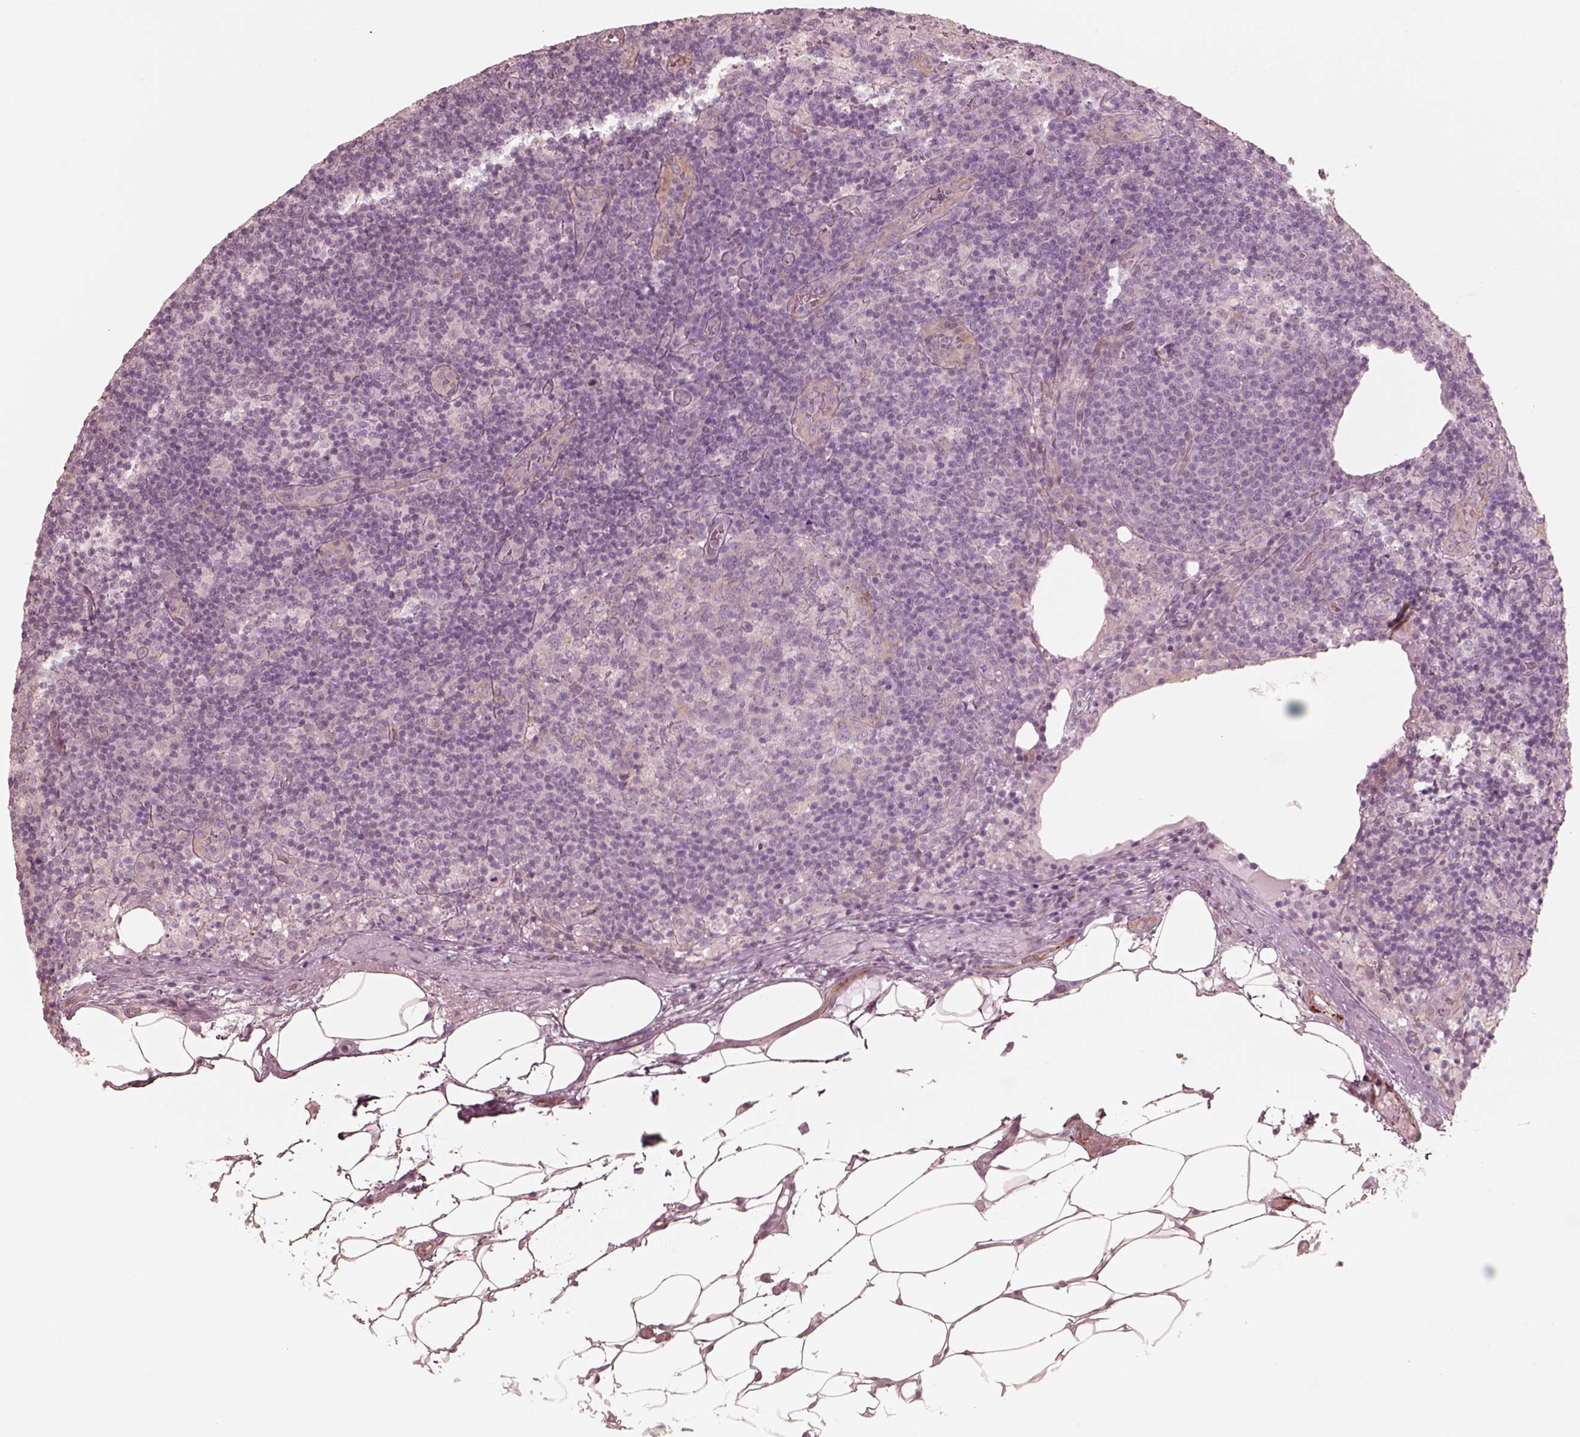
{"staining": {"intensity": "negative", "quantity": "none", "location": "none"}, "tissue": "lymph node", "cell_type": "Germinal center cells", "image_type": "normal", "snomed": [{"axis": "morphology", "description": "Normal tissue, NOS"}, {"axis": "topography", "description": "Lymph node"}], "caption": "Germinal center cells show no significant protein staining in benign lymph node. (Stains: DAB immunohistochemistry with hematoxylin counter stain, Microscopy: brightfield microscopy at high magnification).", "gene": "RAB3C", "patient": {"sex": "male", "age": 62}}